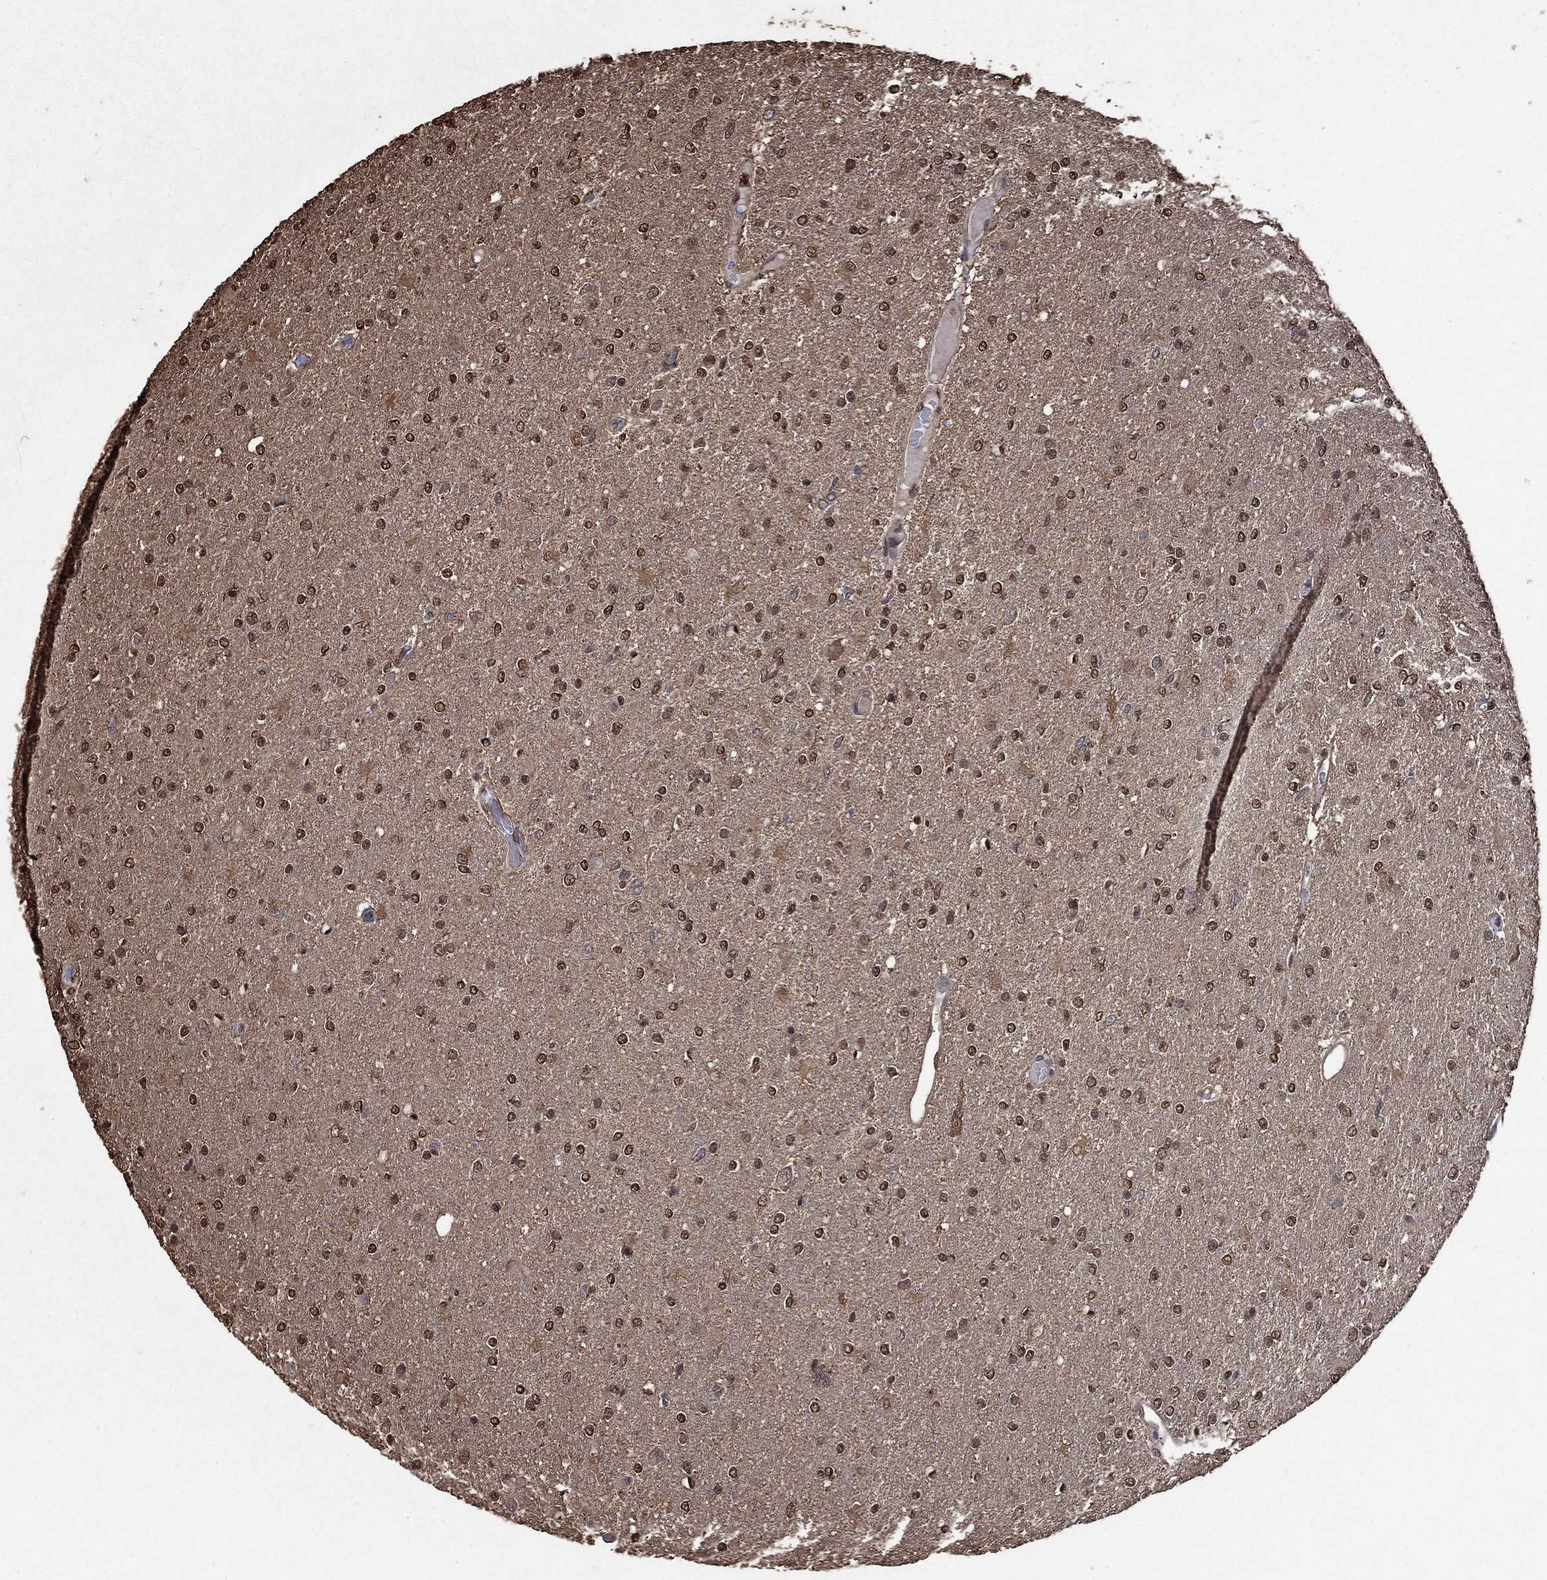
{"staining": {"intensity": "strong", "quantity": ">75%", "location": "nuclear"}, "tissue": "glioma", "cell_type": "Tumor cells", "image_type": "cancer", "snomed": [{"axis": "morphology", "description": "Glioma, malignant, High grade"}, {"axis": "topography", "description": "Cerebral cortex"}], "caption": "There is high levels of strong nuclear staining in tumor cells of glioma, as demonstrated by immunohistochemical staining (brown color).", "gene": "GAPDH", "patient": {"sex": "male", "age": 70}}